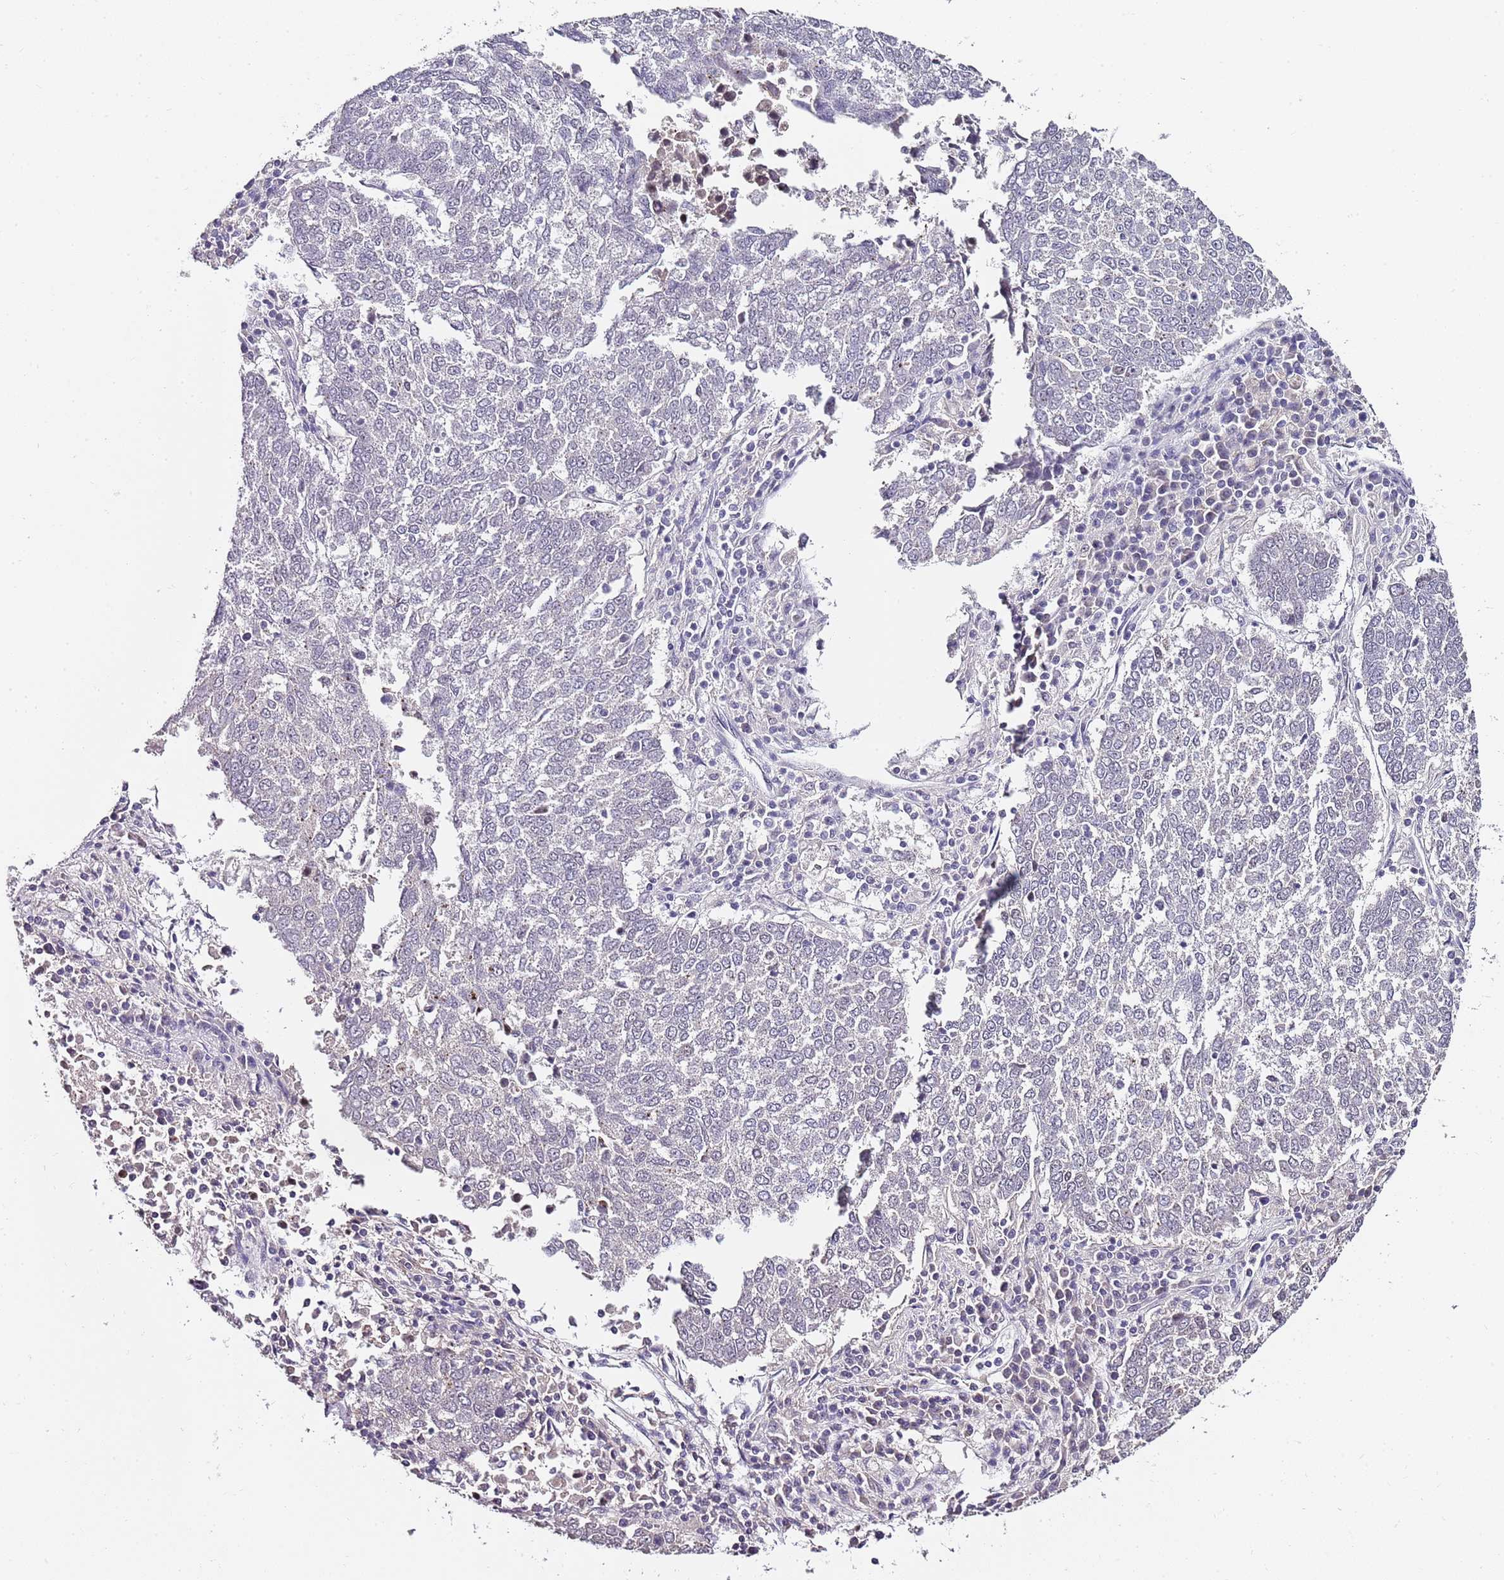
{"staining": {"intensity": "negative", "quantity": "none", "location": "none"}, "tissue": "lung cancer", "cell_type": "Tumor cells", "image_type": "cancer", "snomed": [{"axis": "morphology", "description": "Squamous cell carcinoma, NOS"}, {"axis": "topography", "description": "Lung"}], "caption": "High power microscopy photomicrograph of an immunohistochemistry histopathology image of lung squamous cell carcinoma, revealing no significant positivity in tumor cells.", "gene": "NOP56", "patient": {"sex": "male", "age": 73}}